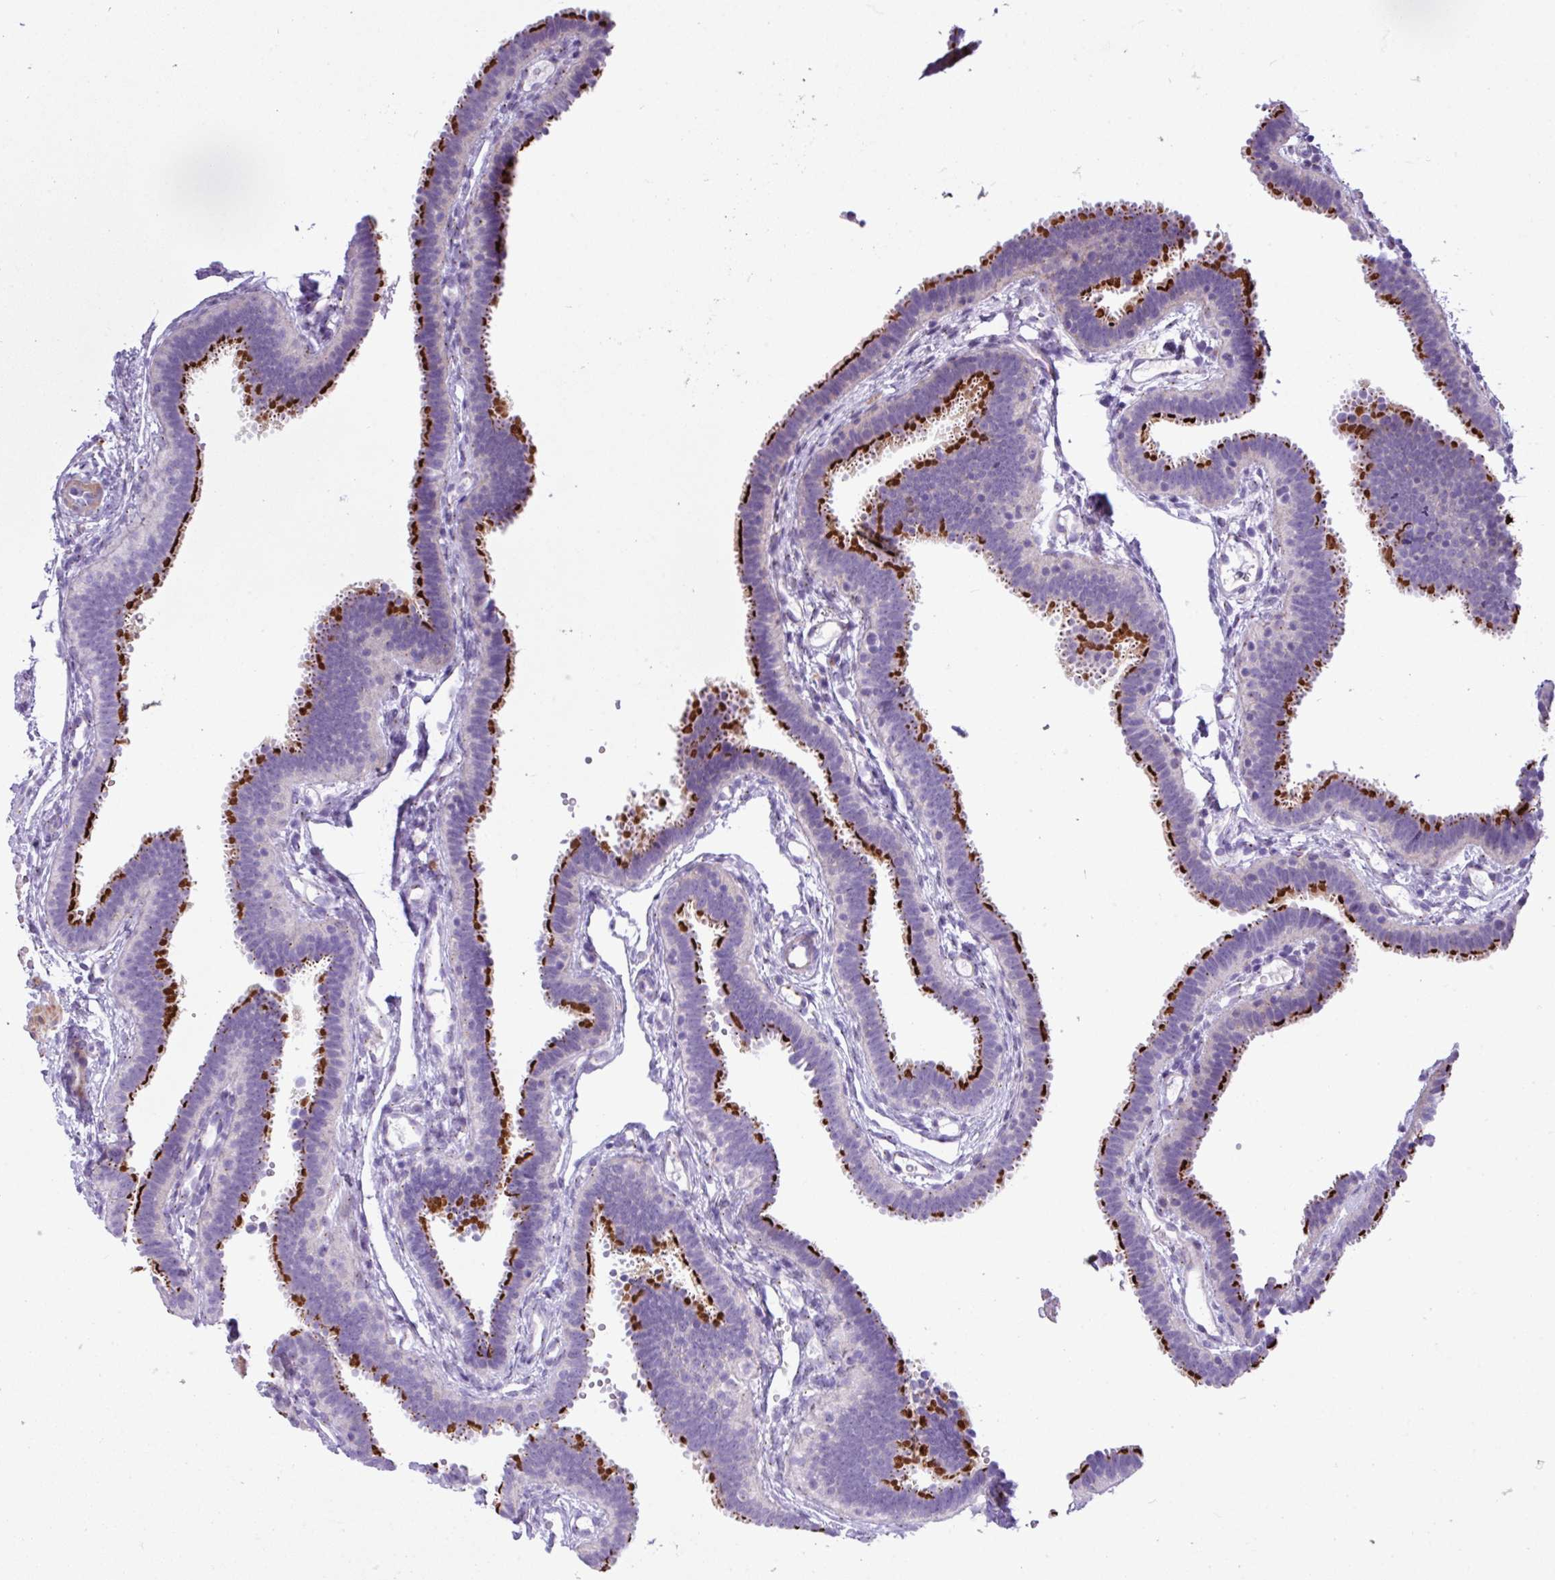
{"staining": {"intensity": "strong", "quantity": "25%-75%", "location": "cytoplasmic/membranous"}, "tissue": "fallopian tube", "cell_type": "Glandular cells", "image_type": "normal", "snomed": [{"axis": "morphology", "description": "Normal tissue, NOS"}, {"axis": "topography", "description": "Fallopian tube"}], "caption": "A brown stain highlights strong cytoplasmic/membranous positivity of a protein in glandular cells of unremarkable fallopian tube.", "gene": "SPINK8", "patient": {"sex": "female", "age": 37}}